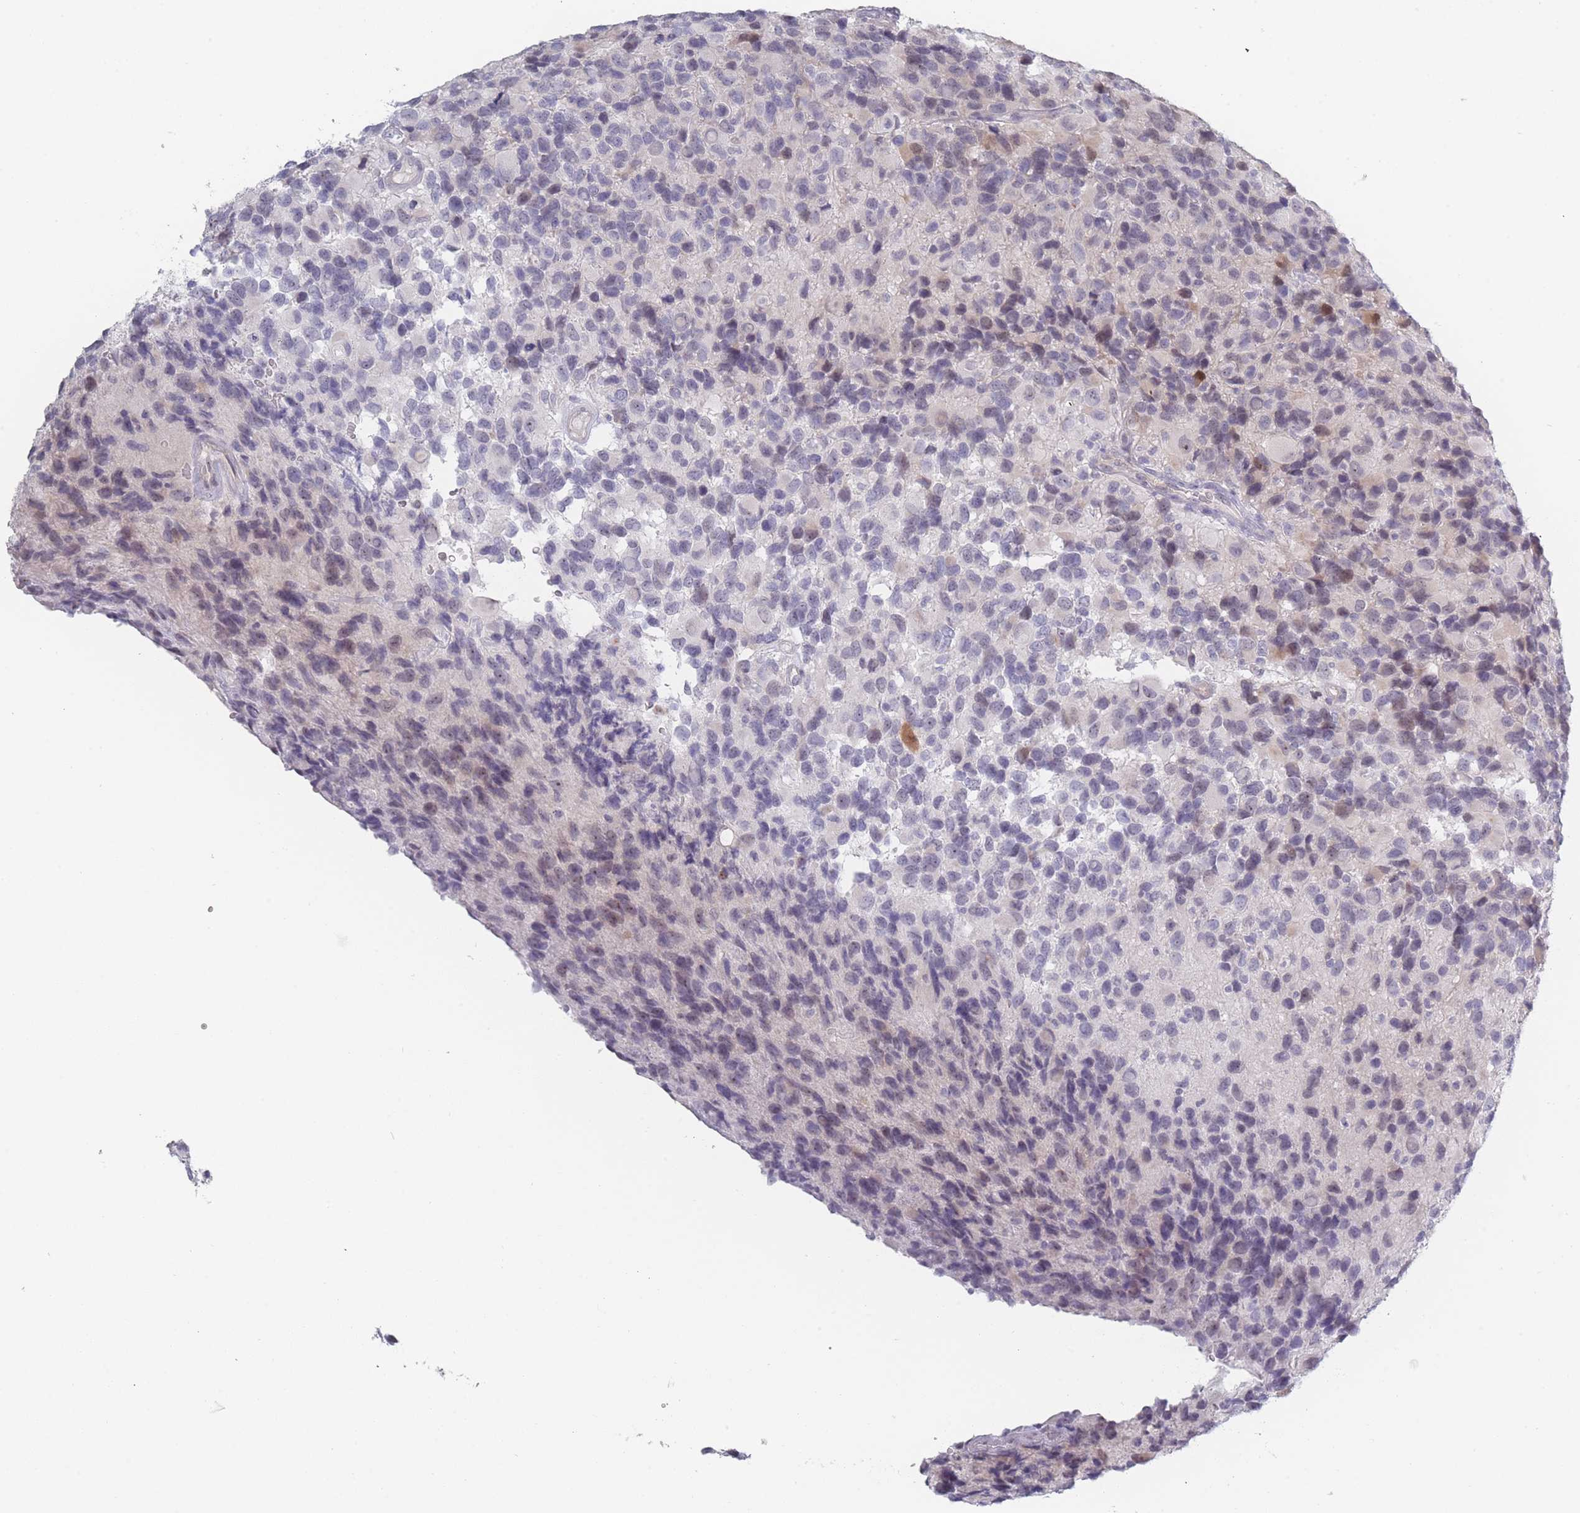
{"staining": {"intensity": "negative", "quantity": "none", "location": "none"}, "tissue": "glioma", "cell_type": "Tumor cells", "image_type": "cancer", "snomed": [{"axis": "morphology", "description": "Glioma, malignant, High grade"}, {"axis": "topography", "description": "Brain"}], "caption": "Immunohistochemistry (IHC) image of neoplastic tissue: human glioma stained with DAB reveals no significant protein staining in tumor cells.", "gene": "ROS1", "patient": {"sex": "male", "age": 77}}